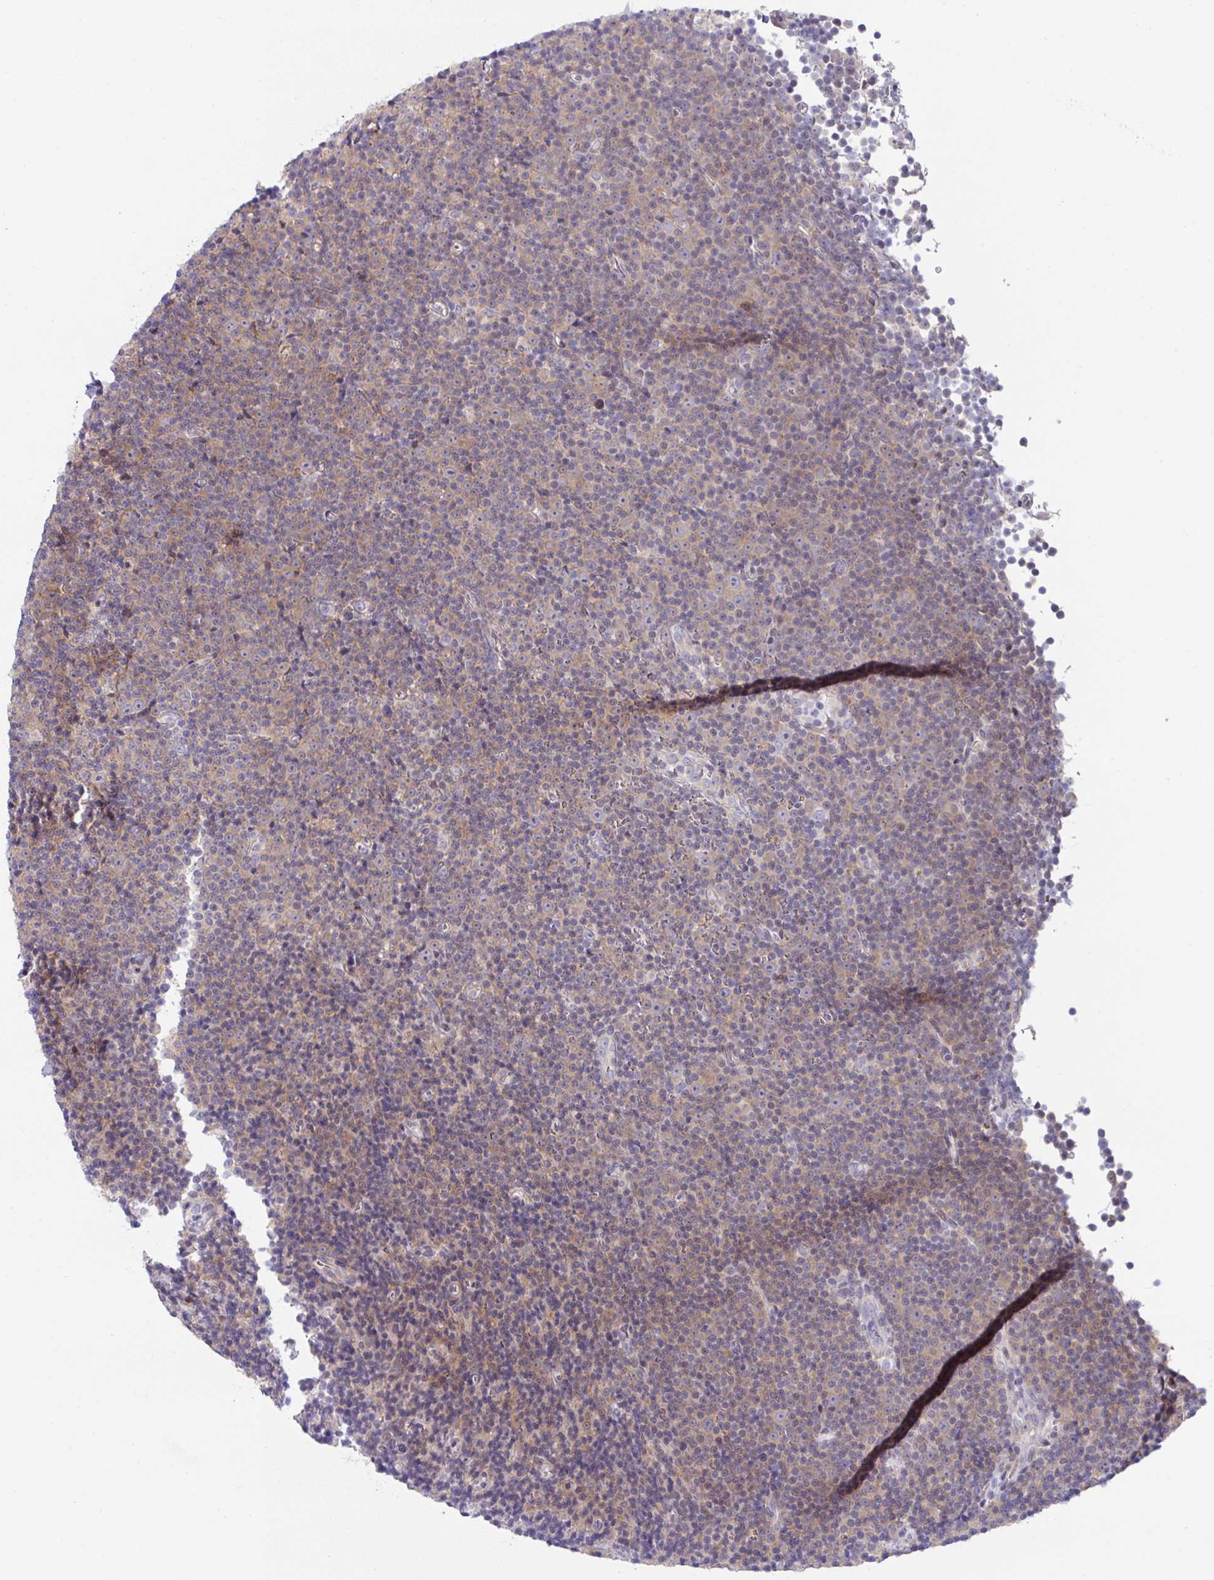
{"staining": {"intensity": "weak", "quantity": ">75%", "location": "cytoplasmic/membranous"}, "tissue": "lymphoma", "cell_type": "Tumor cells", "image_type": "cancer", "snomed": [{"axis": "morphology", "description": "Malignant lymphoma, non-Hodgkin's type, Low grade"}, {"axis": "topography", "description": "Lymph node"}], "caption": "The histopathology image demonstrates a brown stain indicating the presence of a protein in the cytoplasmic/membranous of tumor cells in lymphoma.", "gene": "FAU", "patient": {"sex": "female", "age": 67}}